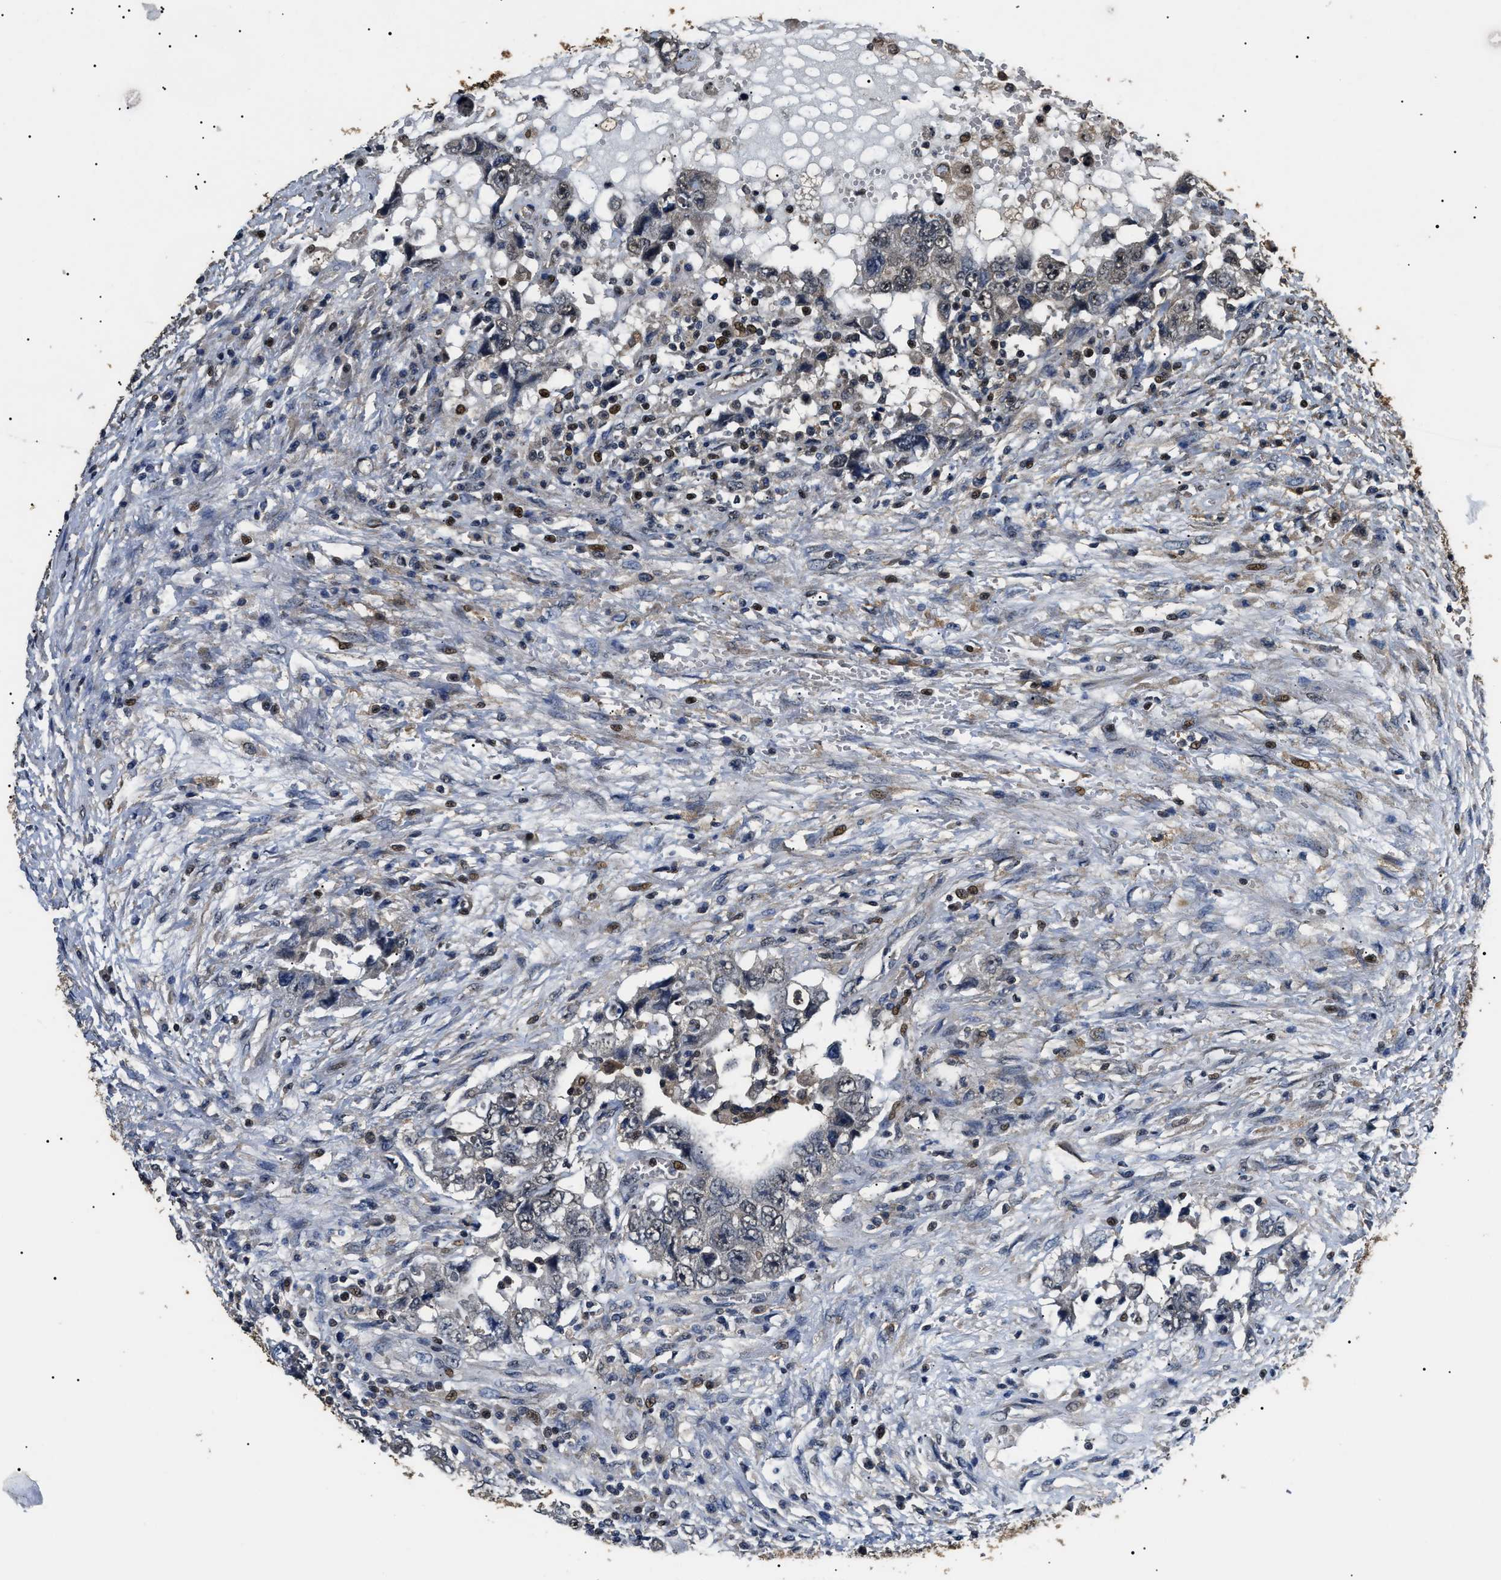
{"staining": {"intensity": "weak", "quantity": "<25%", "location": "nuclear"}, "tissue": "testis cancer", "cell_type": "Tumor cells", "image_type": "cancer", "snomed": [{"axis": "morphology", "description": "Carcinoma, Embryonal, NOS"}, {"axis": "topography", "description": "Testis"}], "caption": "The image shows no significant positivity in tumor cells of testis cancer.", "gene": "PSMD8", "patient": {"sex": "male", "age": 26}}